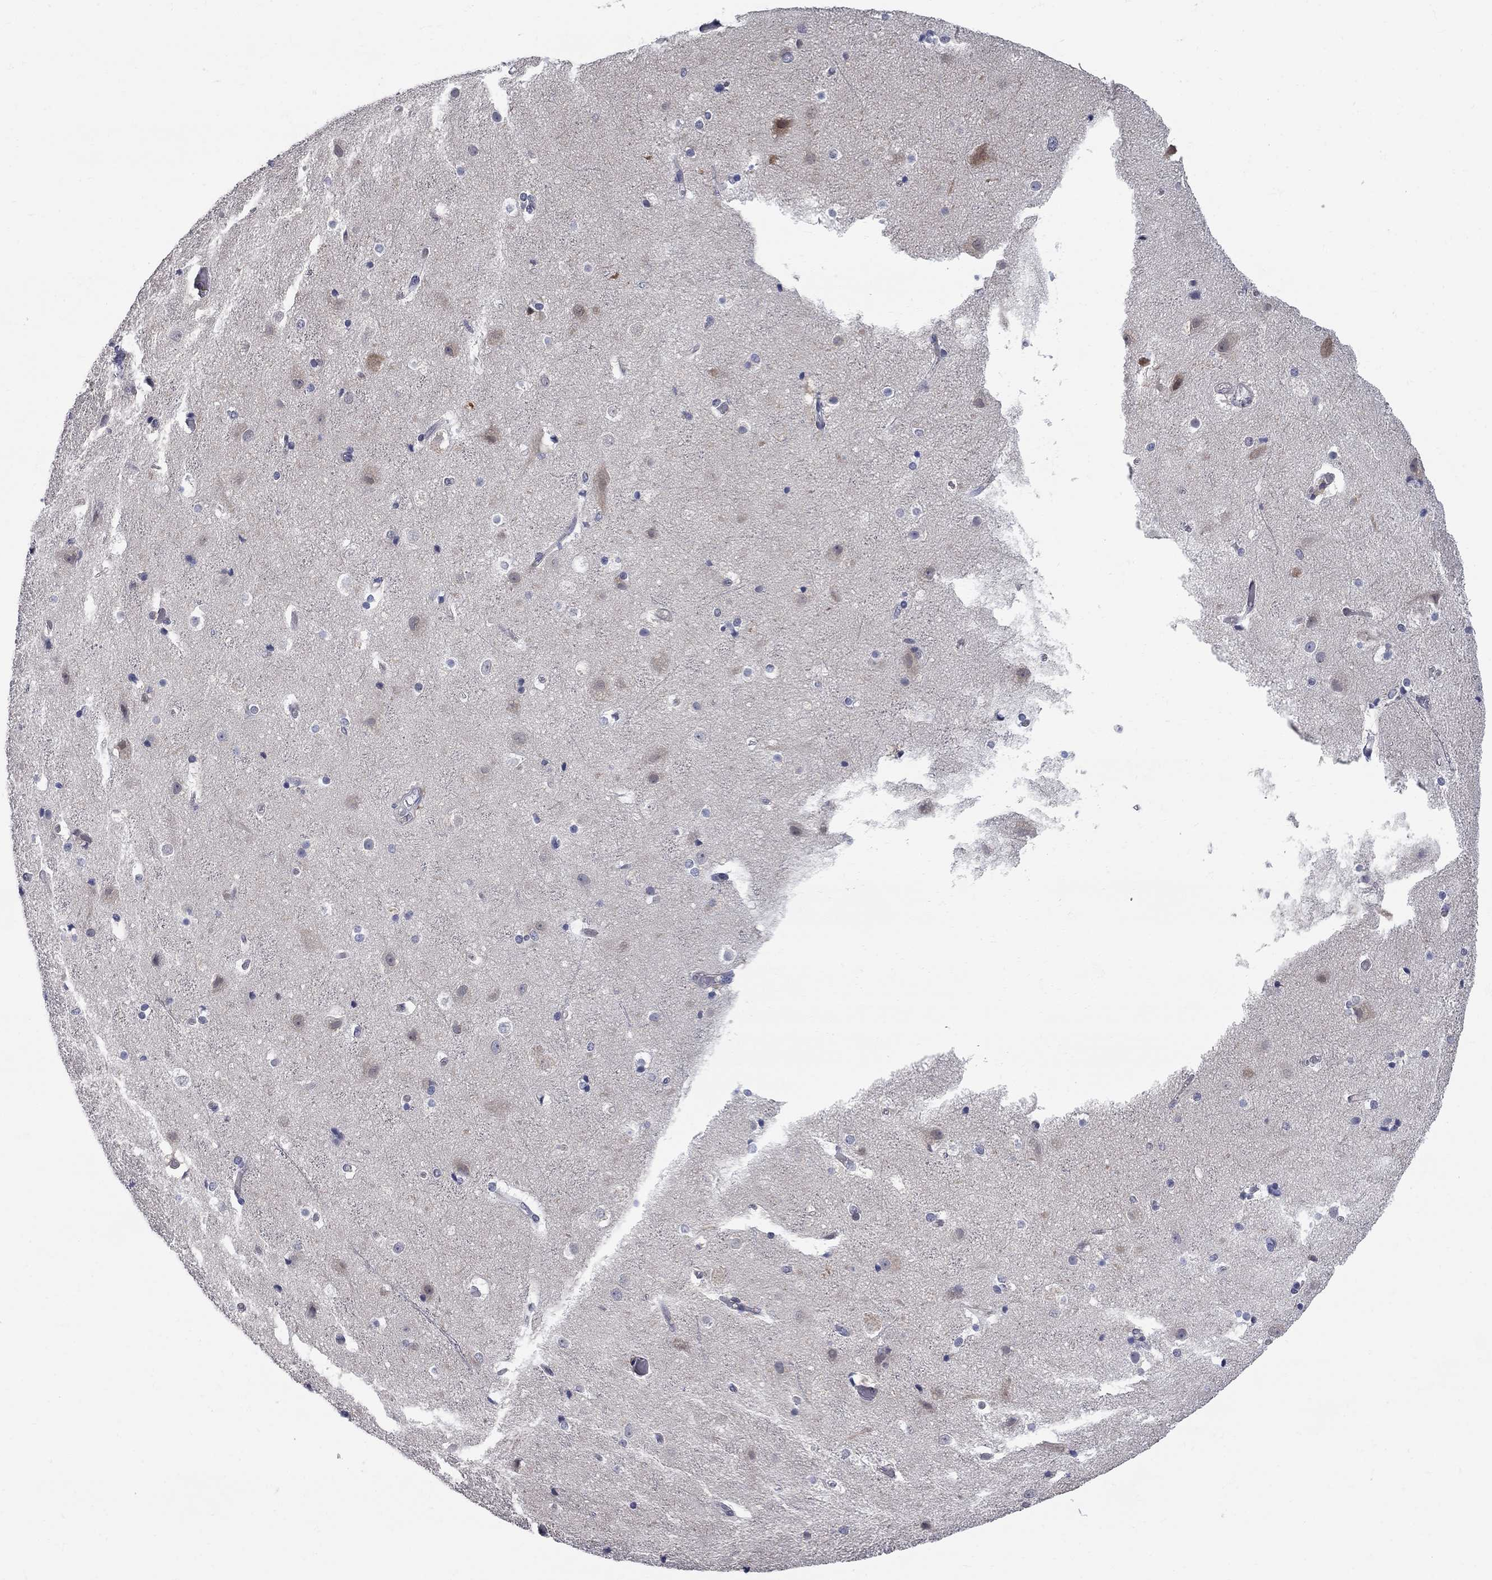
{"staining": {"intensity": "negative", "quantity": "none", "location": "none"}, "tissue": "cerebral cortex", "cell_type": "Endothelial cells", "image_type": "normal", "snomed": [{"axis": "morphology", "description": "Normal tissue, NOS"}, {"axis": "topography", "description": "Cerebral cortex"}], "caption": "Unremarkable cerebral cortex was stained to show a protein in brown. There is no significant staining in endothelial cells.", "gene": "ENSG00000255639", "patient": {"sex": "female", "age": 52}}